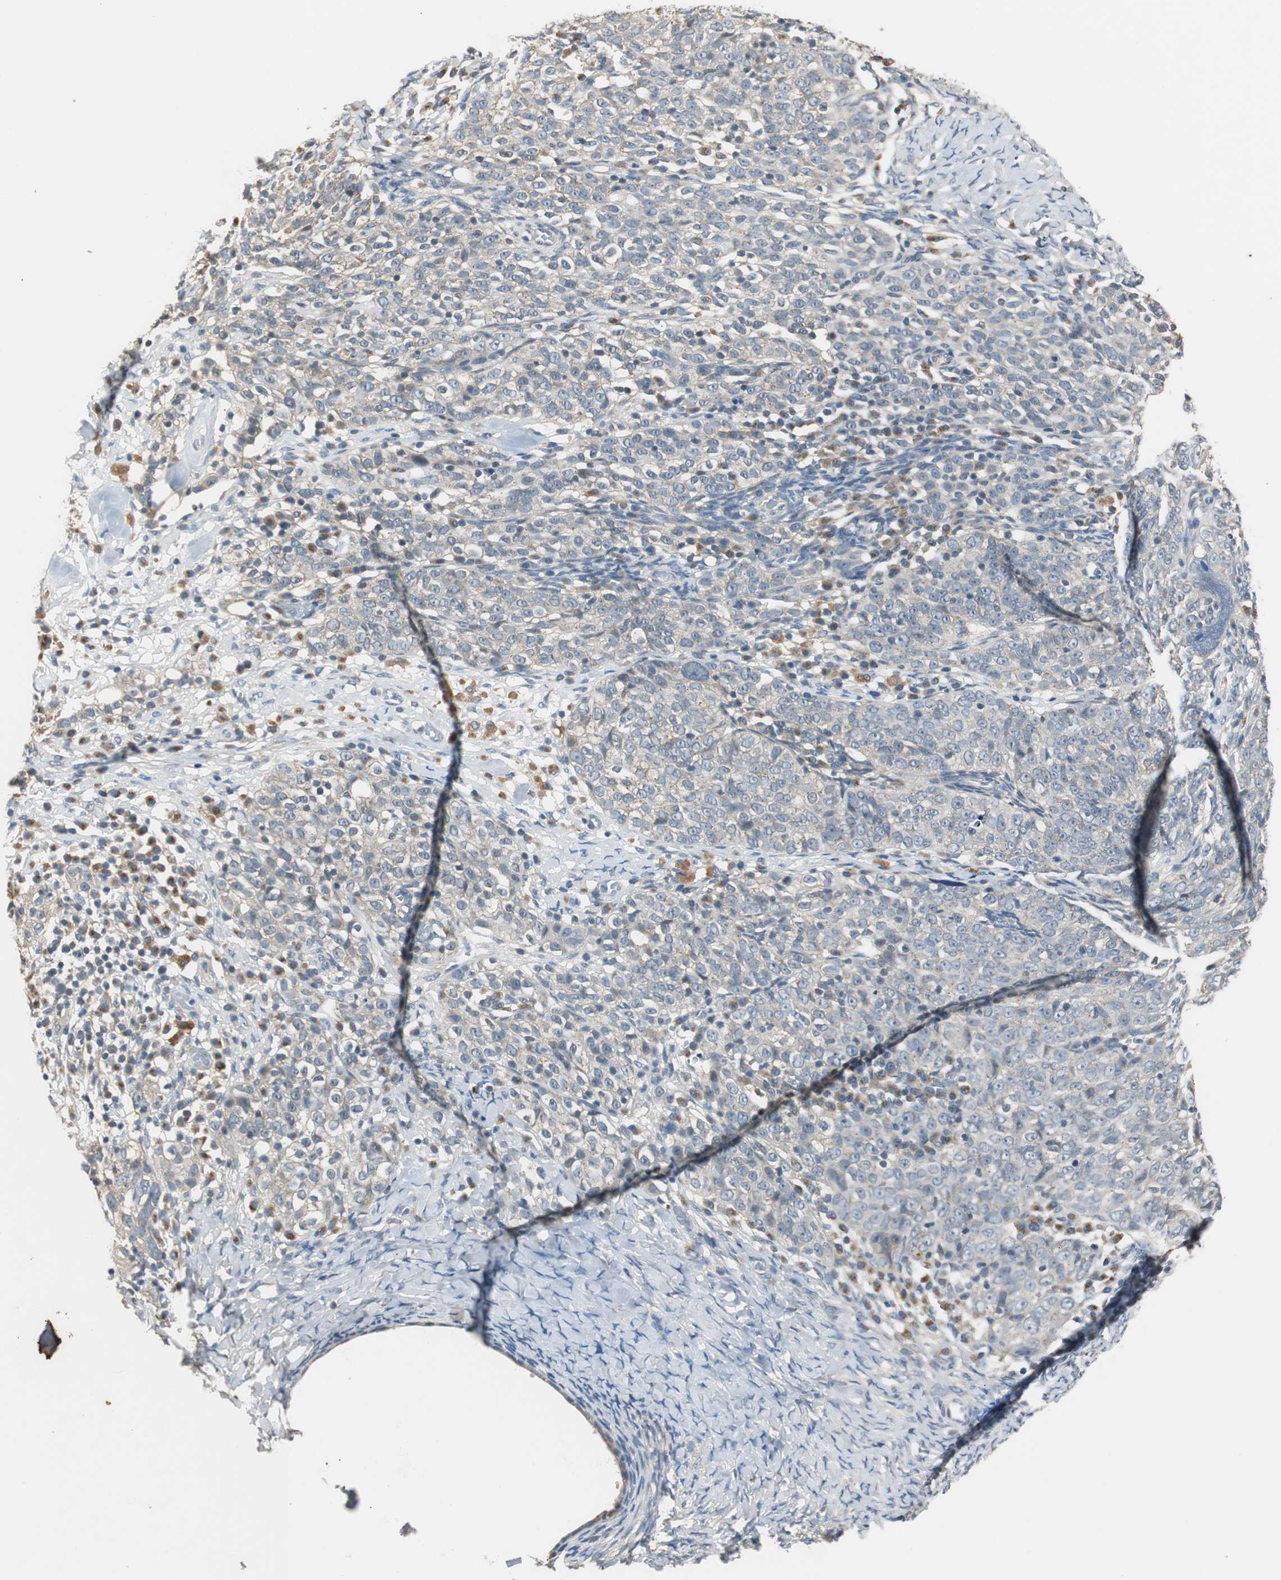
{"staining": {"intensity": "weak", "quantity": "<25%", "location": "cytoplasmic/membranous"}, "tissue": "ovarian cancer", "cell_type": "Tumor cells", "image_type": "cancer", "snomed": [{"axis": "morphology", "description": "Normal tissue, NOS"}, {"axis": "morphology", "description": "Cystadenocarcinoma, serous, NOS"}, {"axis": "topography", "description": "Ovary"}], "caption": "The micrograph shows no significant expression in tumor cells of ovarian cancer.", "gene": "PTPRN2", "patient": {"sex": "female", "age": 62}}